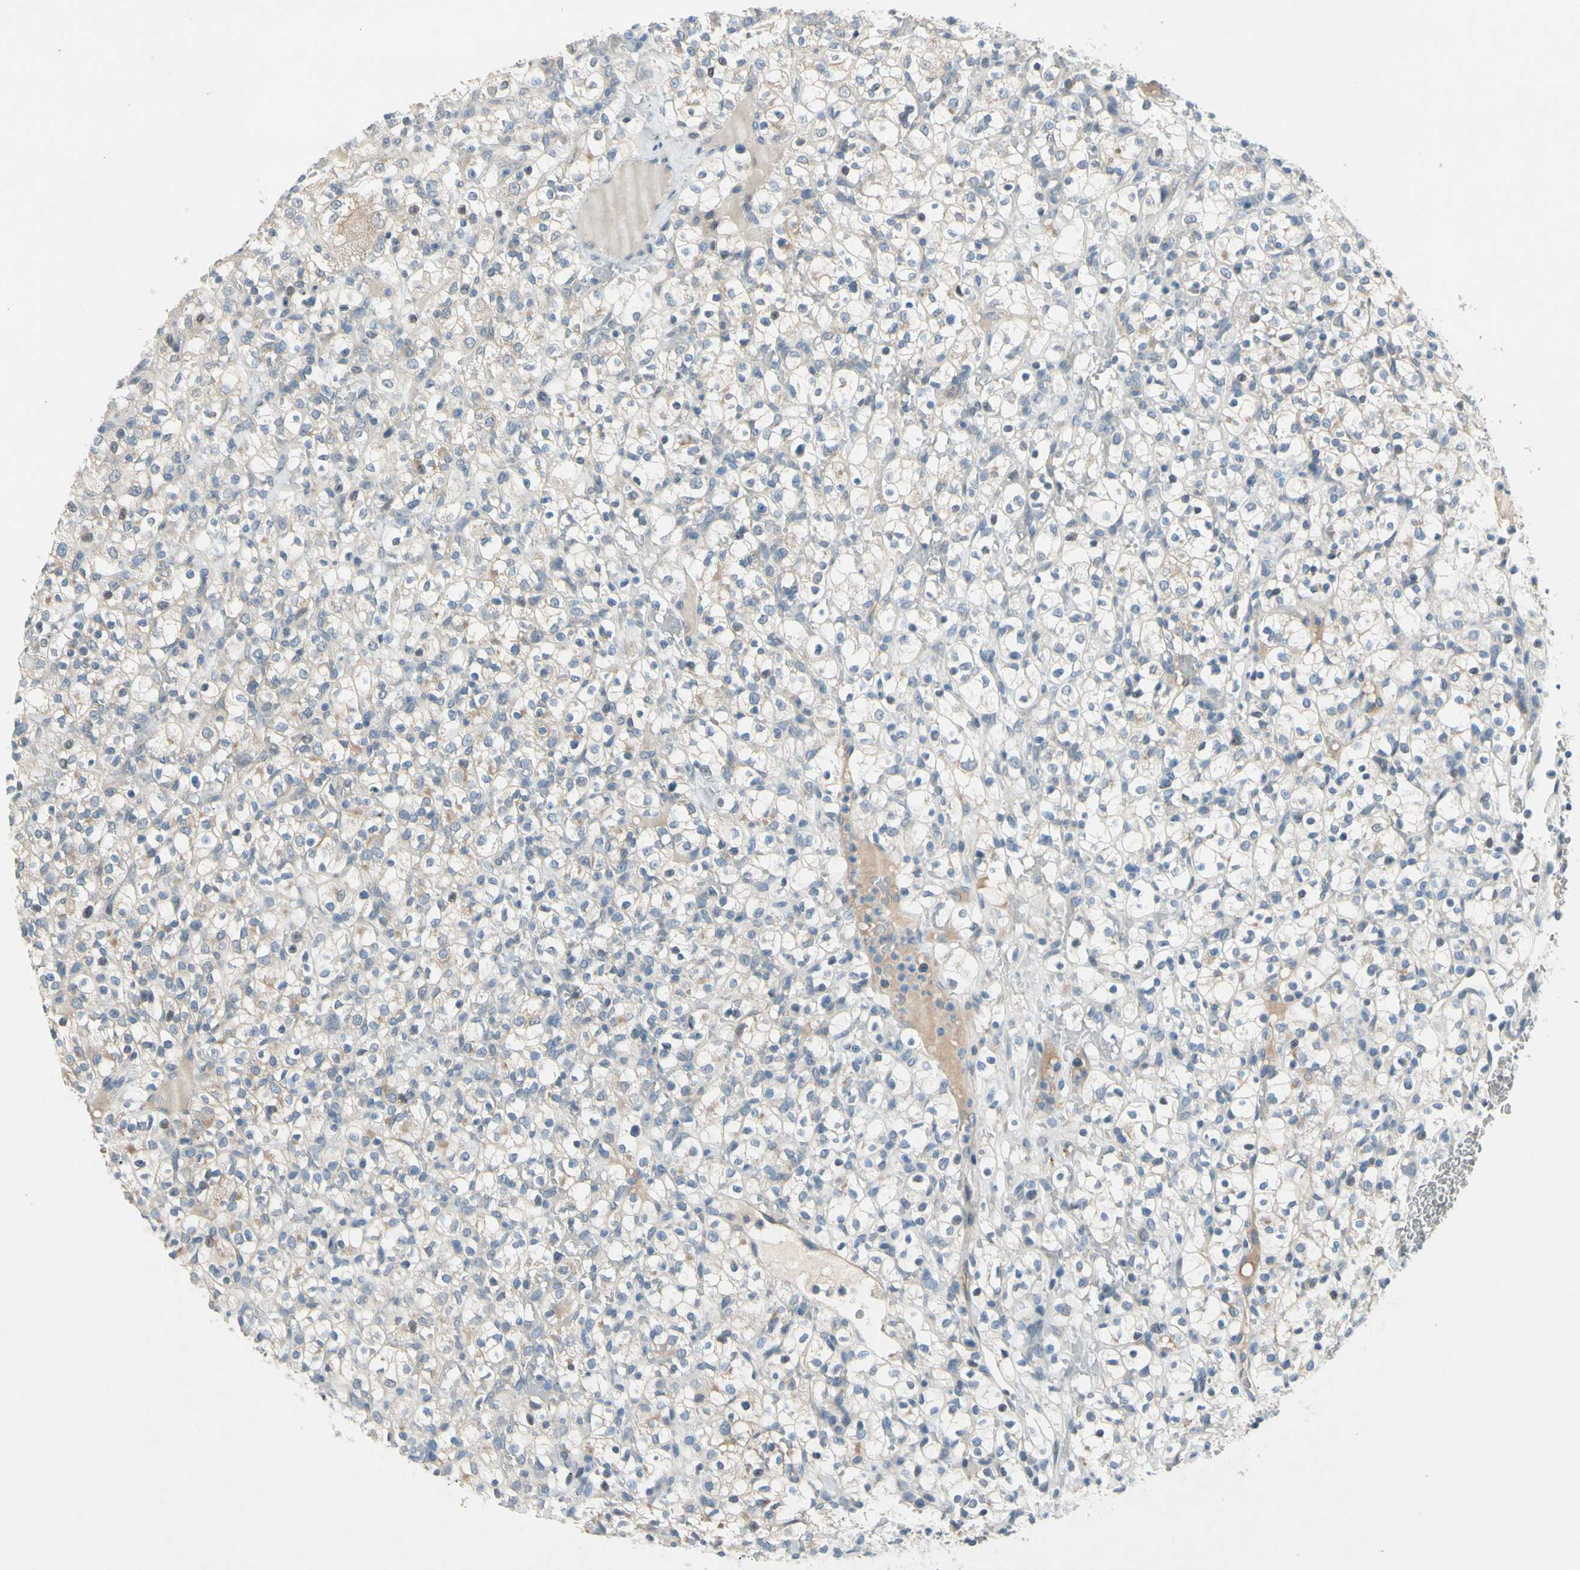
{"staining": {"intensity": "weak", "quantity": "25%-75%", "location": "cytoplasmic/membranous"}, "tissue": "renal cancer", "cell_type": "Tumor cells", "image_type": "cancer", "snomed": [{"axis": "morphology", "description": "Normal tissue, NOS"}, {"axis": "morphology", "description": "Adenocarcinoma, NOS"}, {"axis": "topography", "description": "Kidney"}], "caption": "A brown stain shows weak cytoplasmic/membranous positivity of a protein in adenocarcinoma (renal) tumor cells.", "gene": "PIP5K1B", "patient": {"sex": "female", "age": 72}}